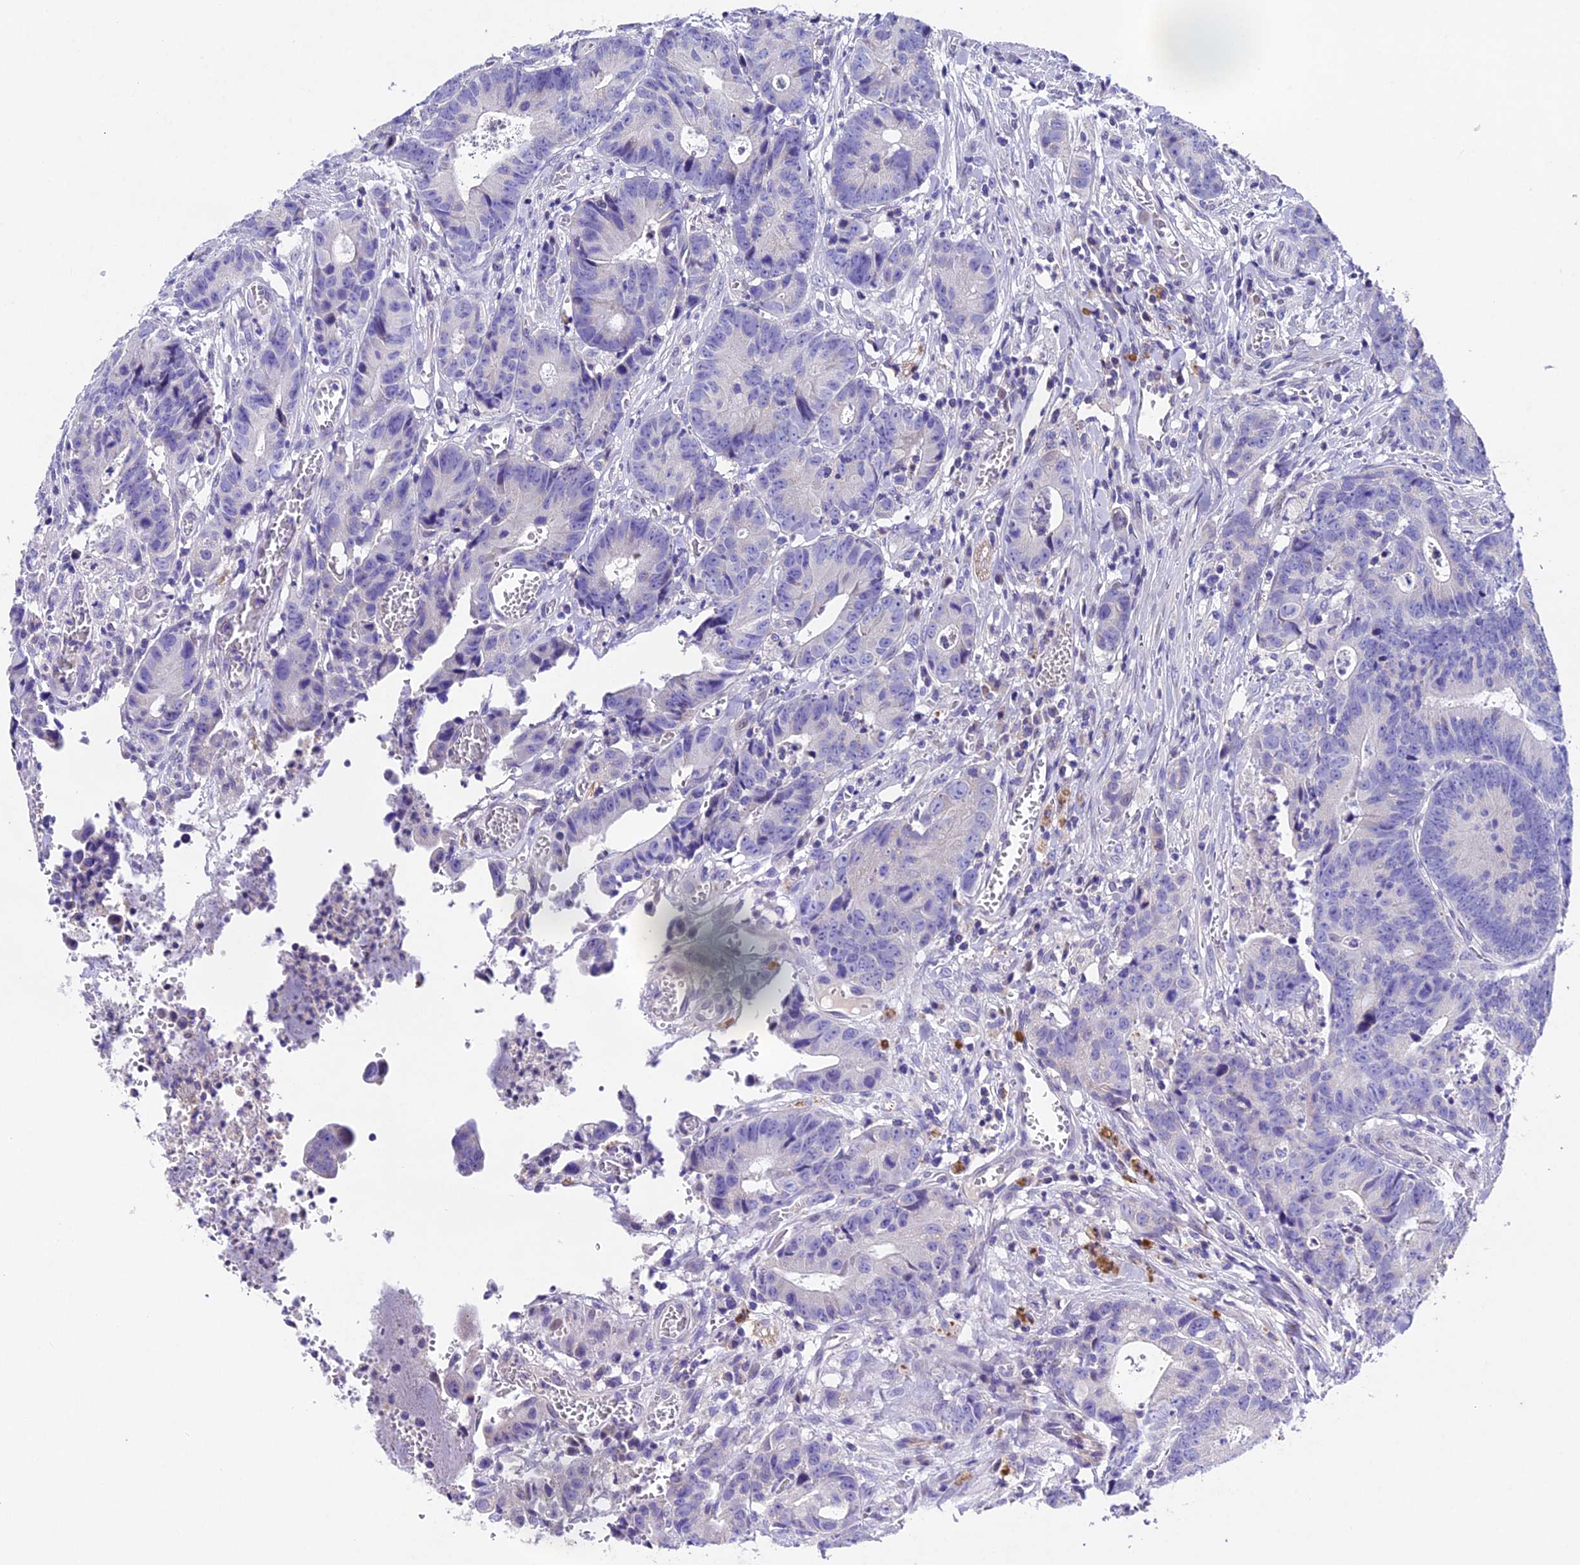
{"staining": {"intensity": "negative", "quantity": "none", "location": "none"}, "tissue": "colorectal cancer", "cell_type": "Tumor cells", "image_type": "cancer", "snomed": [{"axis": "morphology", "description": "Adenocarcinoma, NOS"}, {"axis": "topography", "description": "Colon"}], "caption": "Histopathology image shows no protein staining in tumor cells of colorectal cancer (adenocarcinoma) tissue.", "gene": "IFT140", "patient": {"sex": "female", "age": 57}}